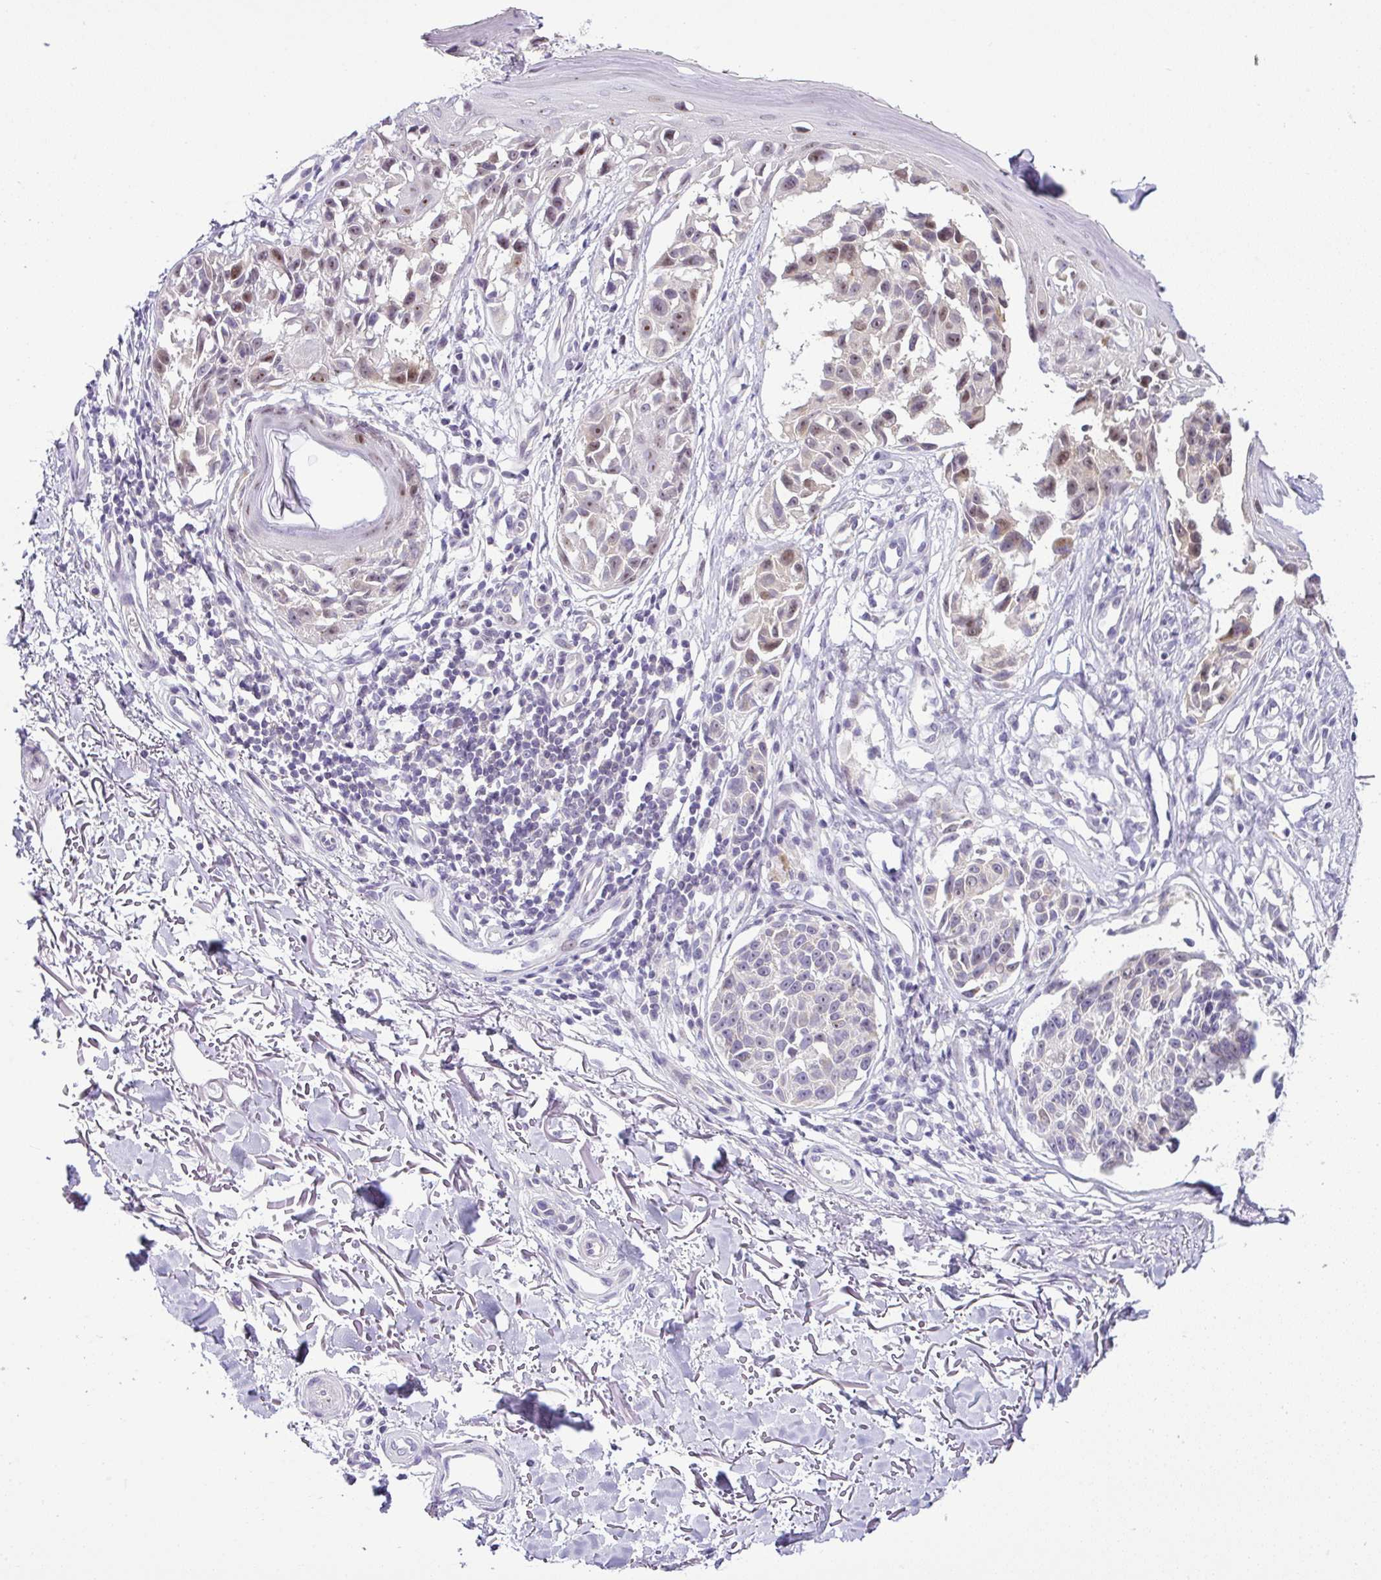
{"staining": {"intensity": "weak", "quantity": "25%-75%", "location": "nuclear"}, "tissue": "melanoma", "cell_type": "Tumor cells", "image_type": "cancer", "snomed": [{"axis": "morphology", "description": "Malignant melanoma, NOS"}, {"axis": "topography", "description": "Skin"}], "caption": "IHC histopathology image of neoplastic tissue: melanoma stained using immunohistochemistry (IHC) displays low levels of weak protein expression localized specifically in the nuclear of tumor cells, appearing as a nuclear brown color.", "gene": "NDUFB2", "patient": {"sex": "male", "age": 73}}